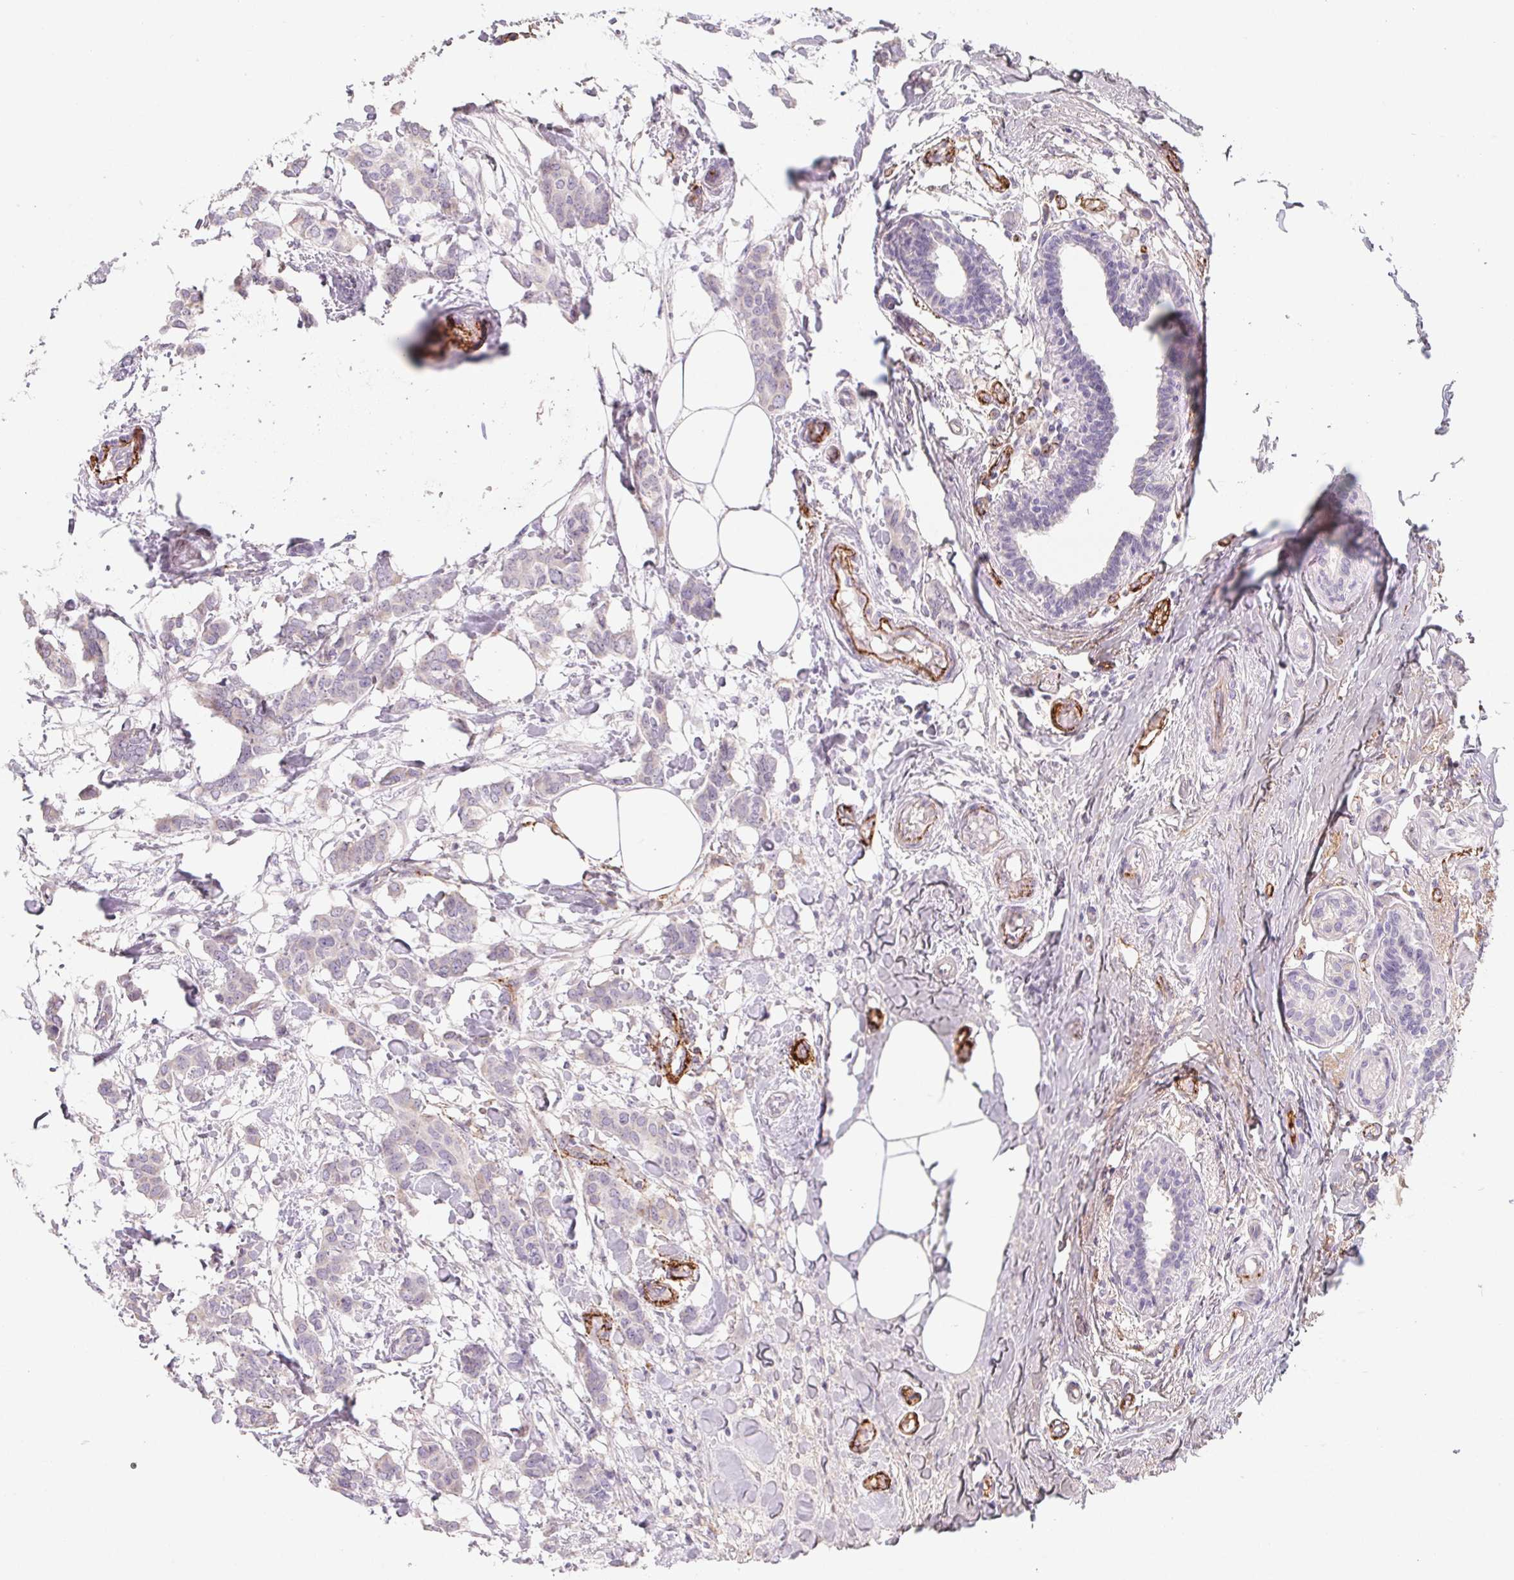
{"staining": {"intensity": "negative", "quantity": "none", "location": "none"}, "tissue": "breast cancer", "cell_type": "Tumor cells", "image_type": "cancer", "snomed": [{"axis": "morphology", "description": "Duct carcinoma"}, {"axis": "topography", "description": "Breast"}], "caption": "The IHC photomicrograph has no significant staining in tumor cells of intraductal carcinoma (breast) tissue.", "gene": "LPA", "patient": {"sex": "female", "age": 62}}